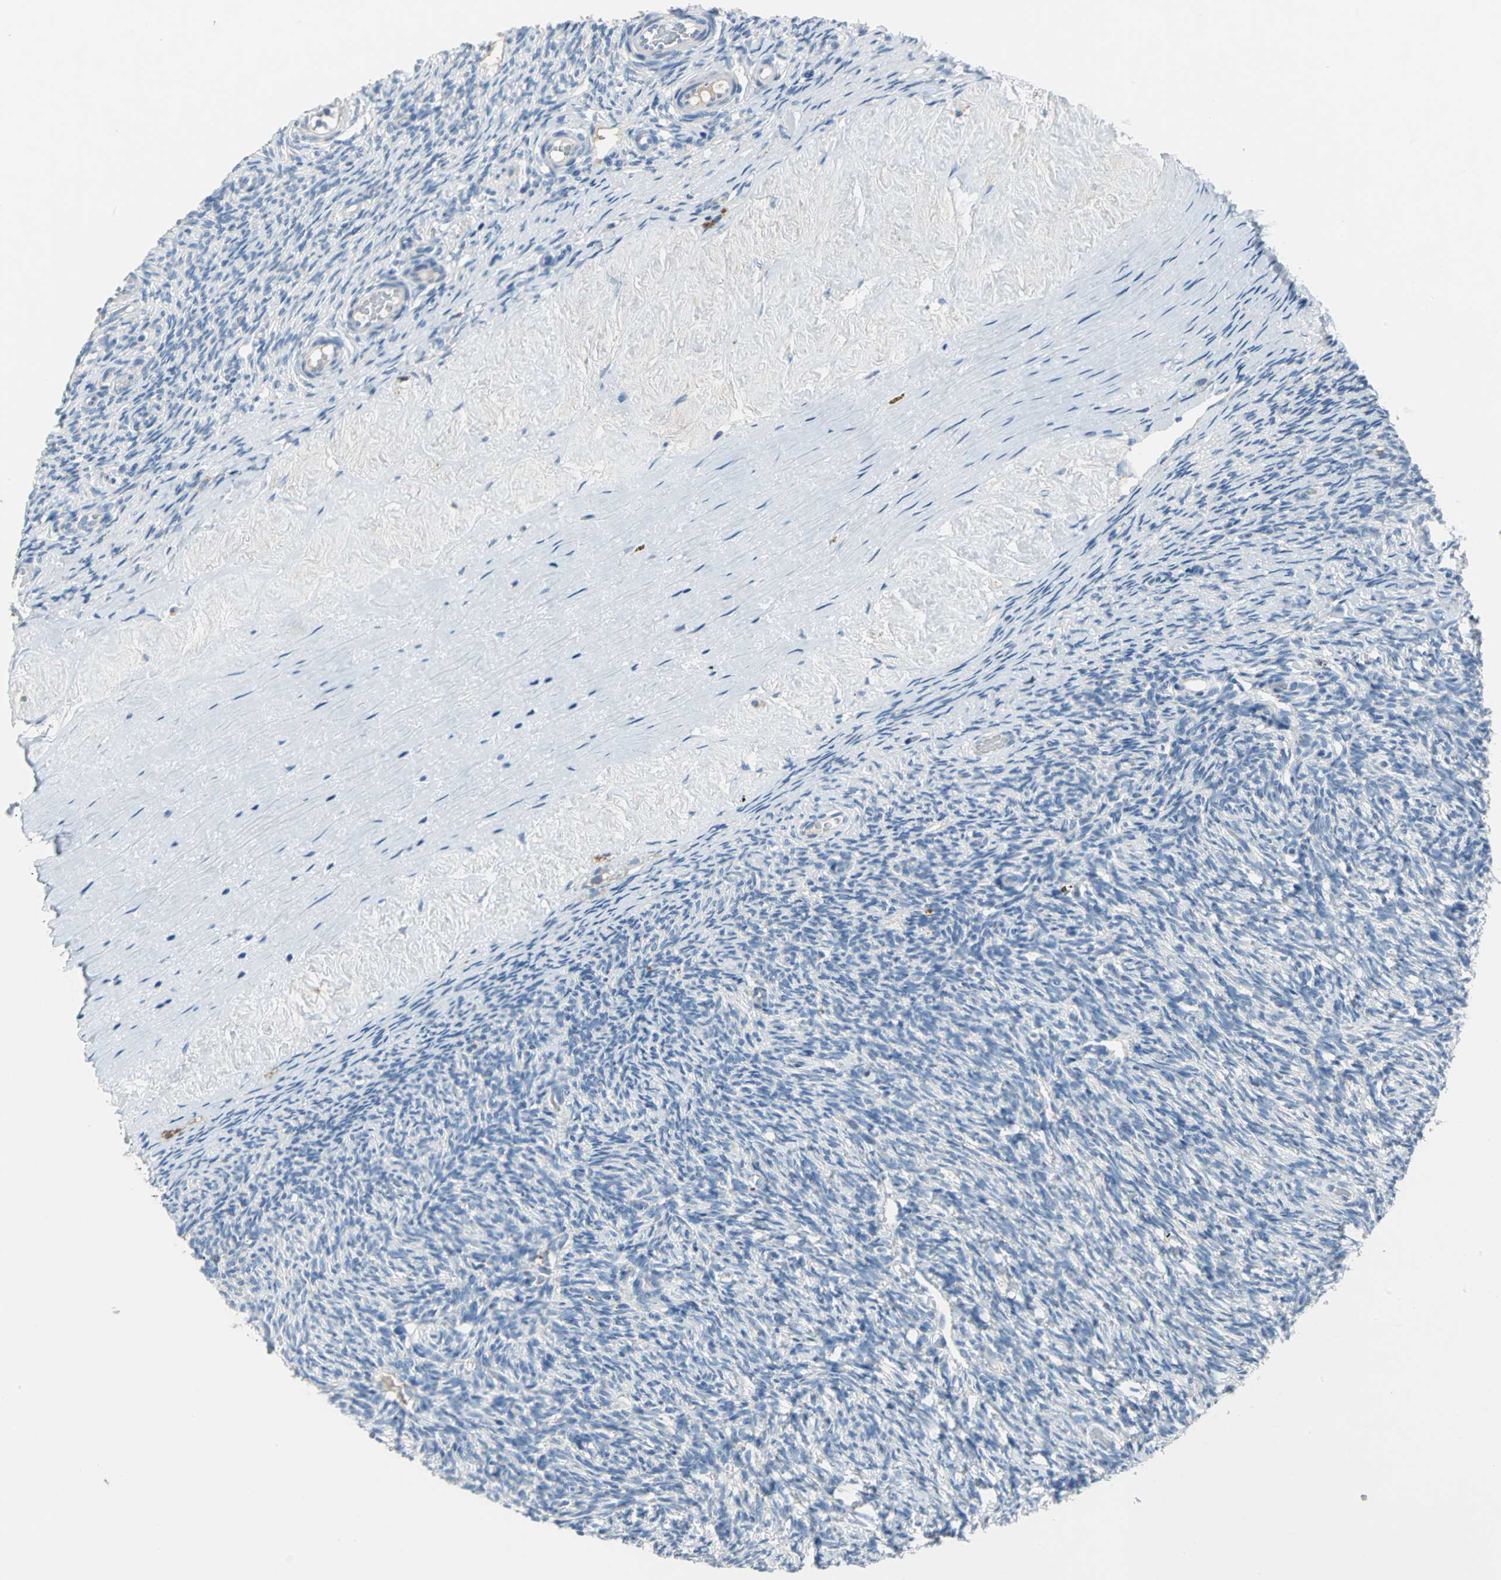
{"staining": {"intensity": "negative", "quantity": "none", "location": "none"}, "tissue": "ovary", "cell_type": "Ovarian stroma cells", "image_type": "normal", "snomed": [{"axis": "morphology", "description": "Normal tissue, NOS"}, {"axis": "topography", "description": "Ovary"}], "caption": "DAB immunohistochemical staining of benign ovary reveals no significant expression in ovarian stroma cells.", "gene": "PTGDS", "patient": {"sex": "female", "age": 60}}